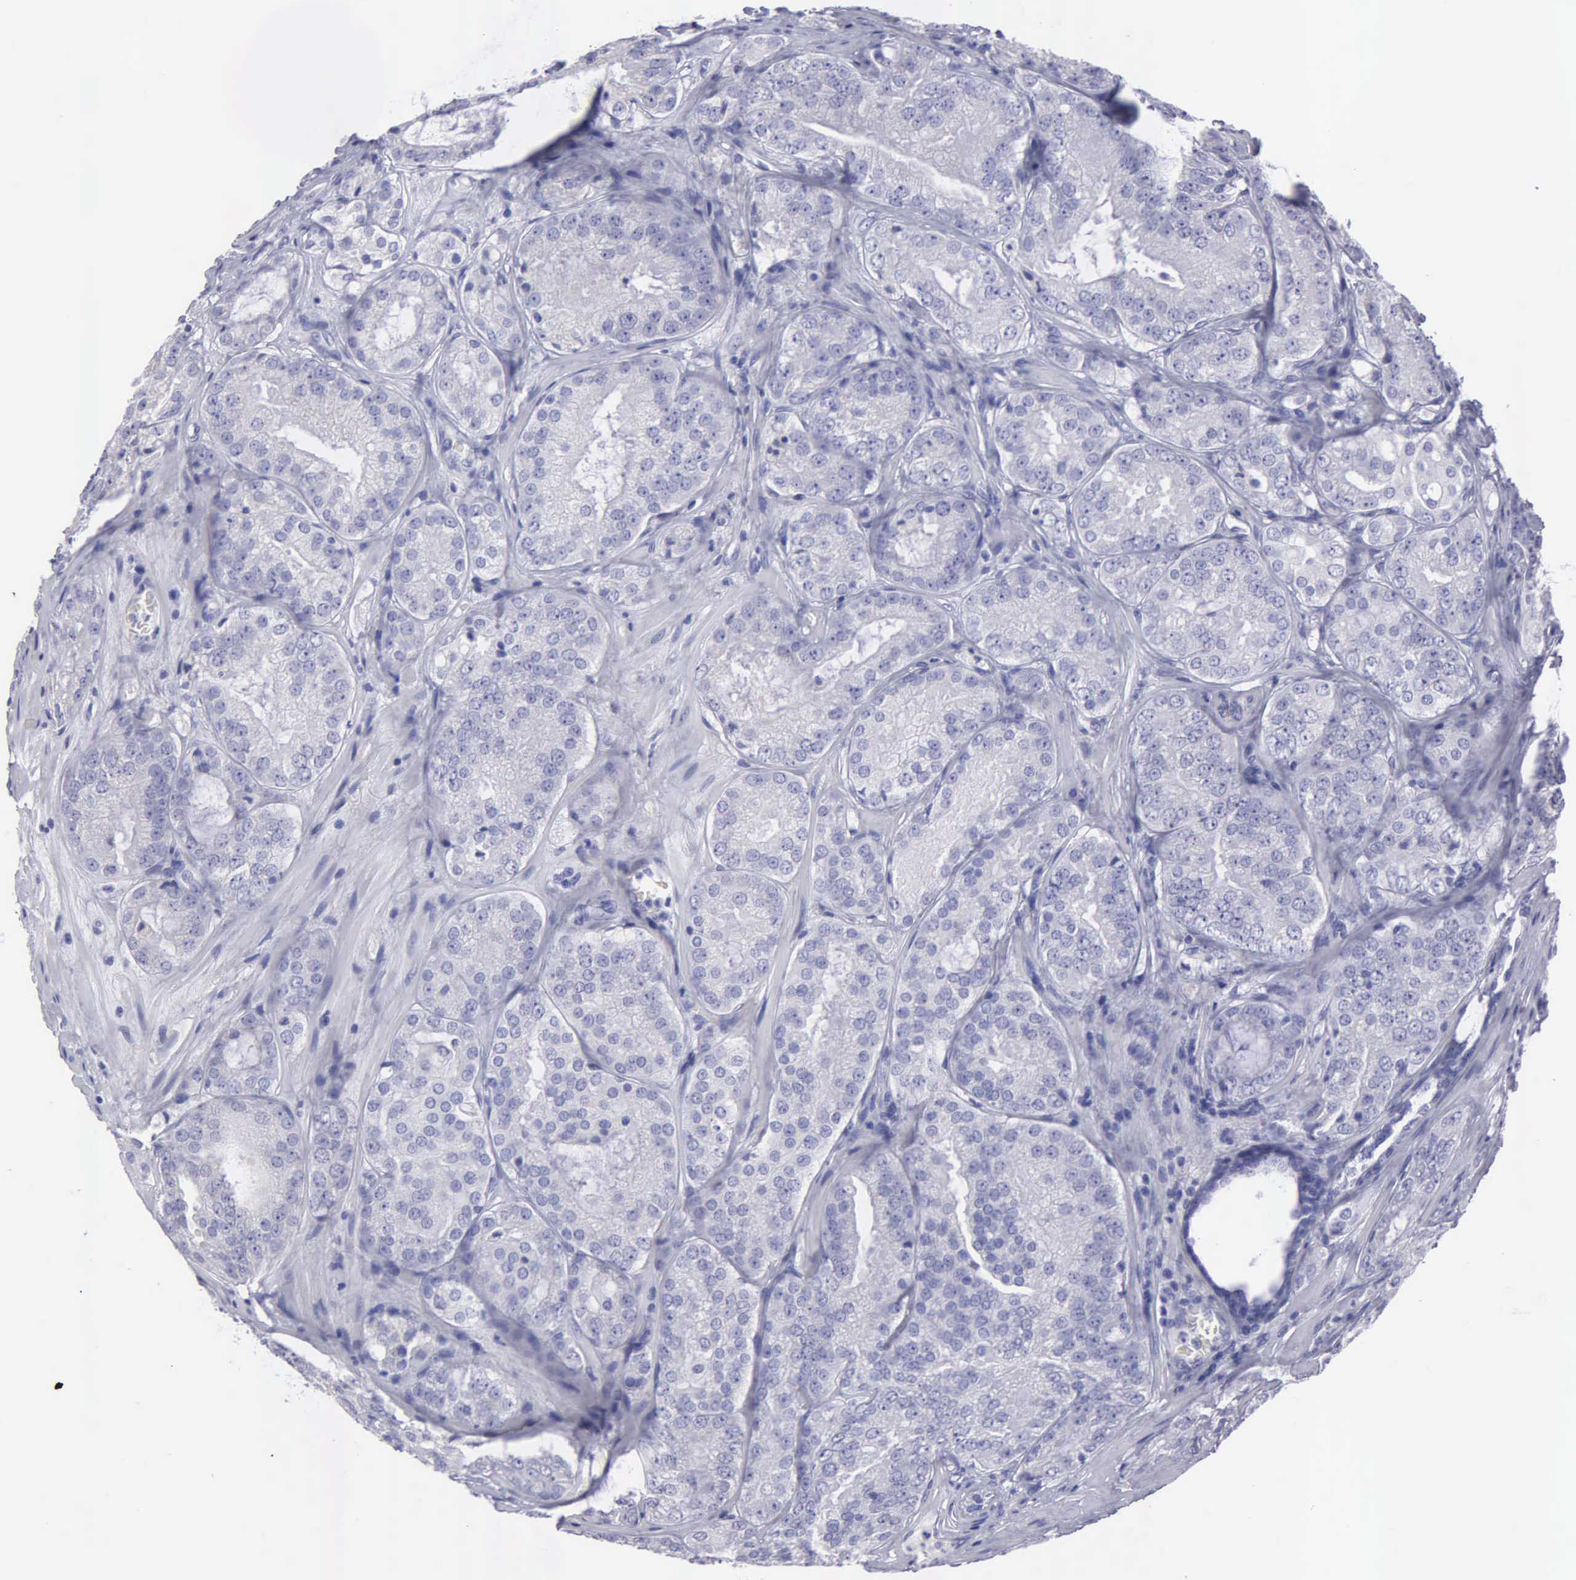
{"staining": {"intensity": "negative", "quantity": "none", "location": "none"}, "tissue": "prostate cancer", "cell_type": "Tumor cells", "image_type": "cancer", "snomed": [{"axis": "morphology", "description": "Adenocarcinoma, Medium grade"}, {"axis": "topography", "description": "Prostate"}], "caption": "Immunohistochemical staining of prostate cancer (adenocarcinoma (medium-grade)) exhibits no significant staining in tumor cells.", "gene": "FBLN5", "patient": {"sex": "male", "age": 60}}